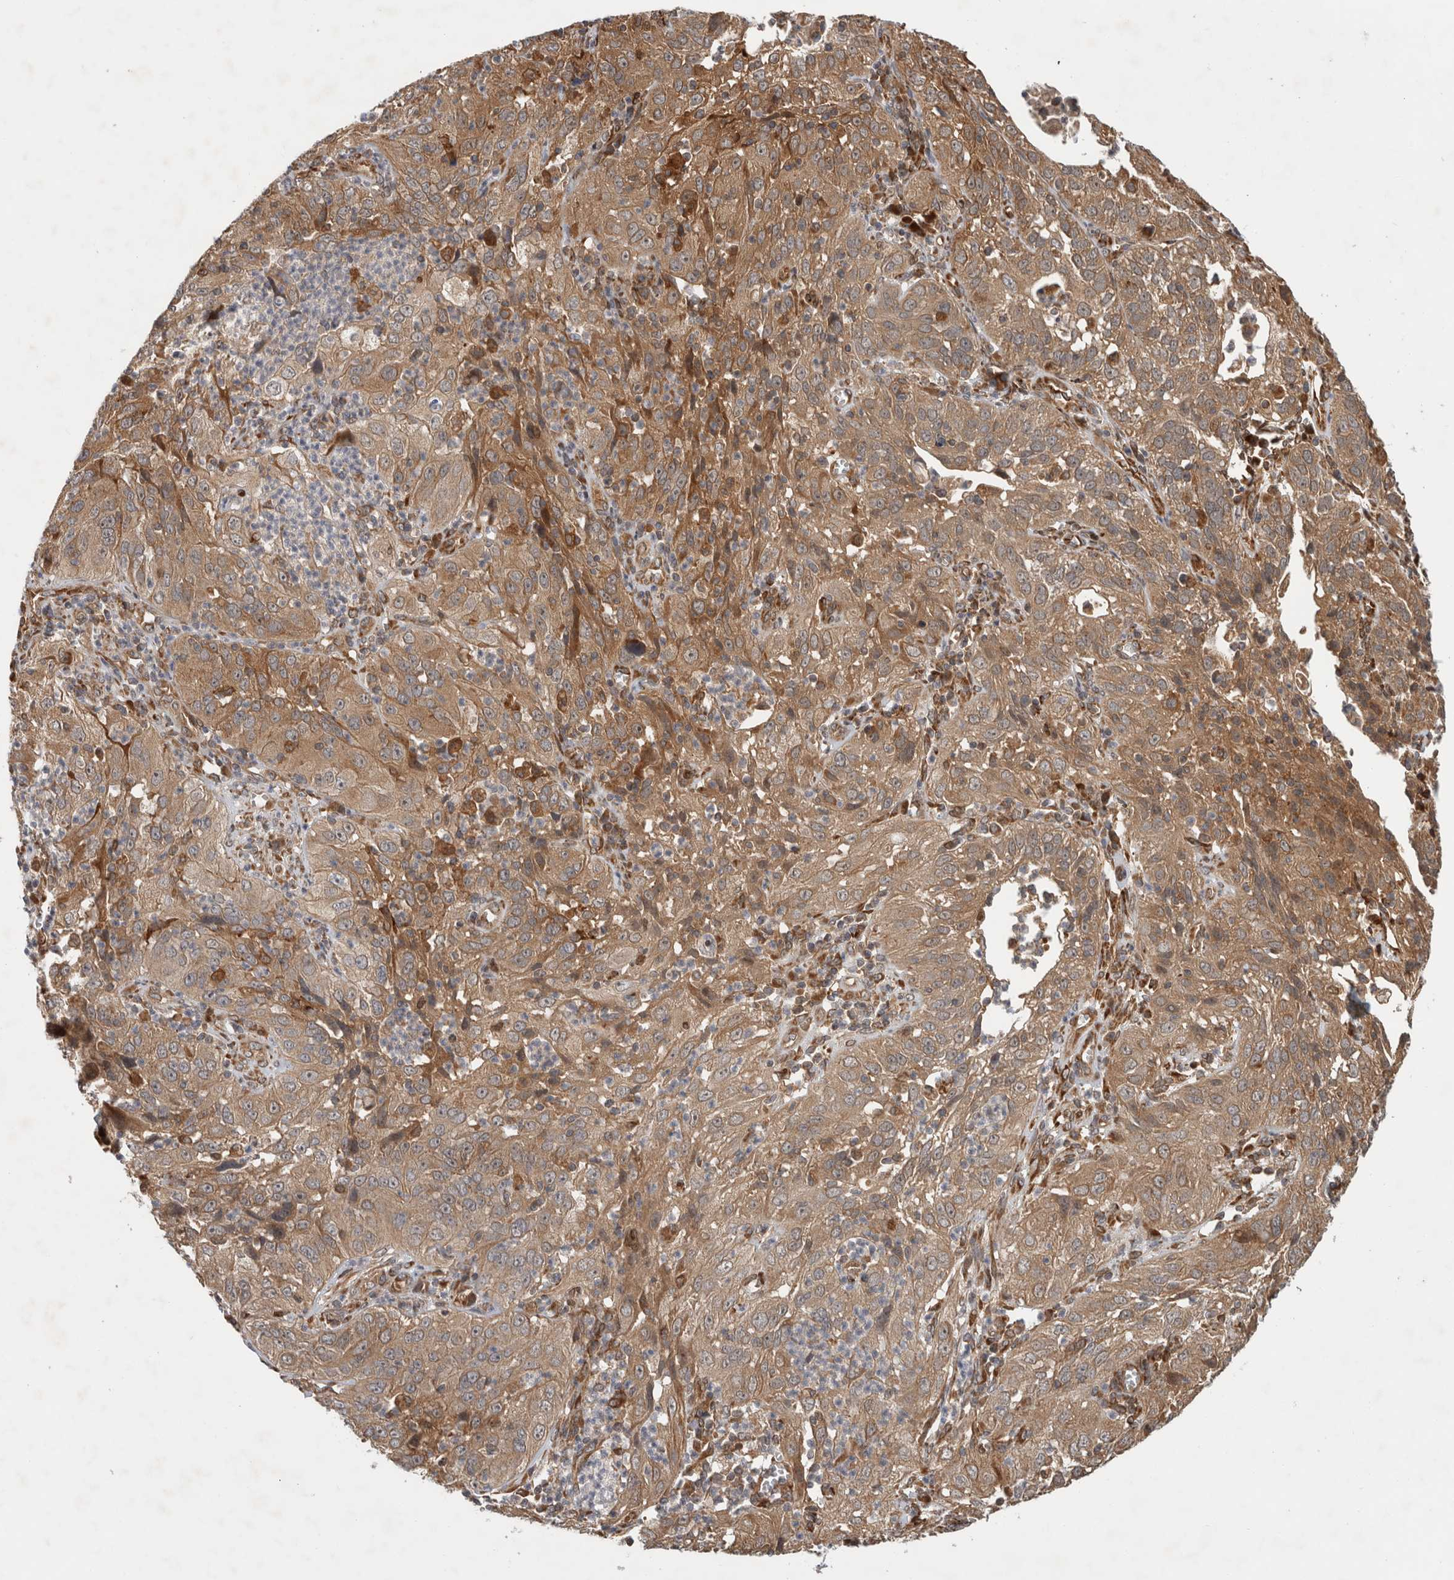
{"staining": {"intensity": "moderate", "quantity": ">75%", "location": "cytoplasmic/membranous"}, "tissue": "cervical cancer", "cell_type": "Tumor cells", "image_type": "cancer", "snomed": [{"axis": "morphology", "description": "Squamous cell carcinoma, NOS"}, {"axis": "topography", "description": "Cervix"}], "caption": "Cervical cancer was stained to show a protein in brown. There is medium levels of moderate cytoplasmic/membranous staining in about >75% of tumor cells.", "gene": "TUBD1", "patient": {"sex": "female", "age": 32}}